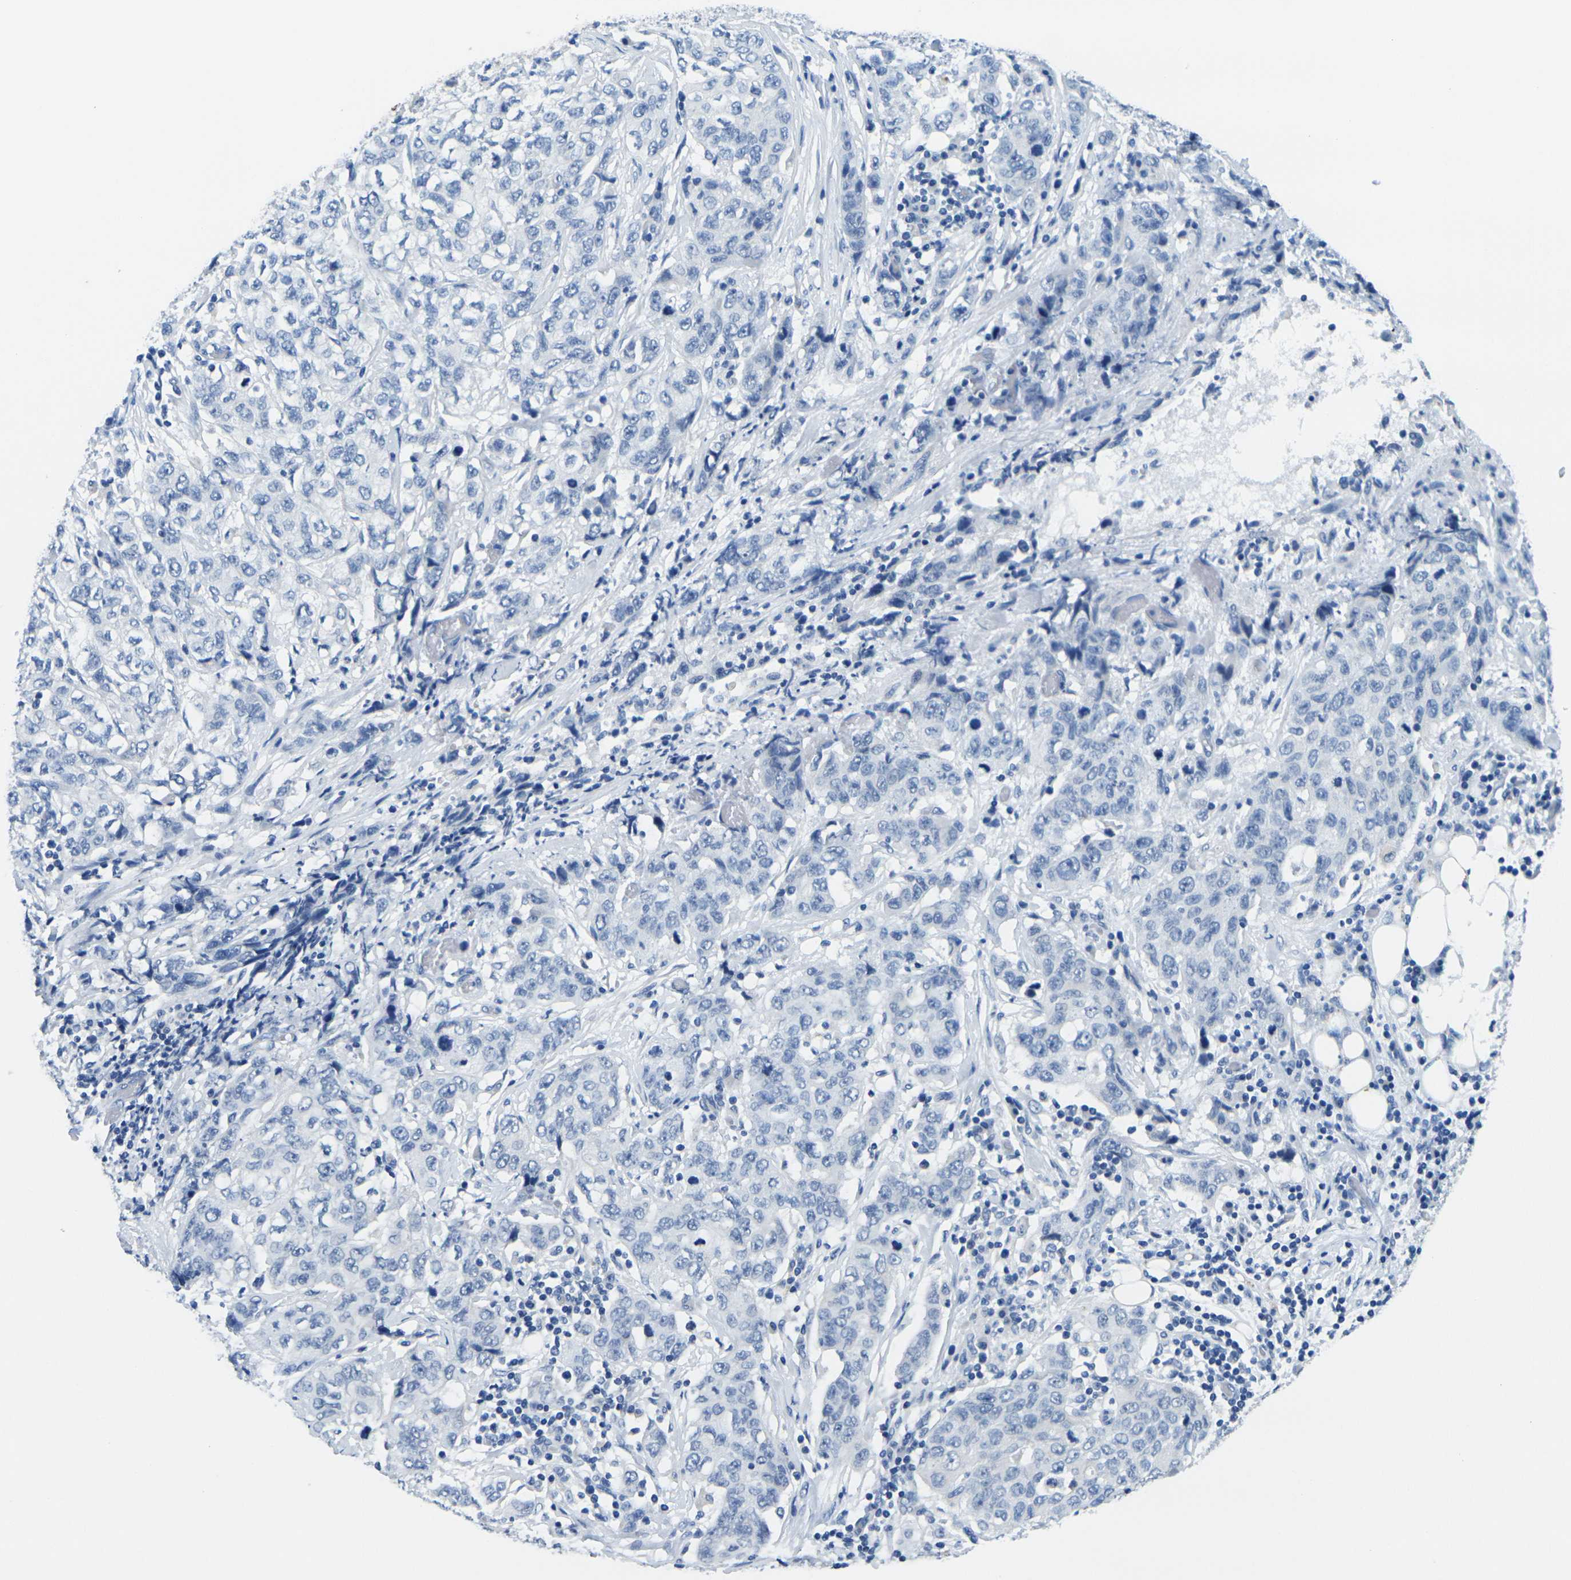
{"staining": {"intensity": "negative", "quantity": "none", "location": "none"}, "tissue": "stomach cancer", "cell_type": "Tumor cells", "image_type": "cancer", "snomed": [{"axis": "morphology", "description": "Adenocarcinoma, NOS"}, {"axis": "topography", "description": "Stomach"}], "caption": "Tumor cells show no significant protein expression in stomach cancer (adenocarcinoma).", "gene": "FAM3D", "patient": {"sex": "male", "age": 48}}